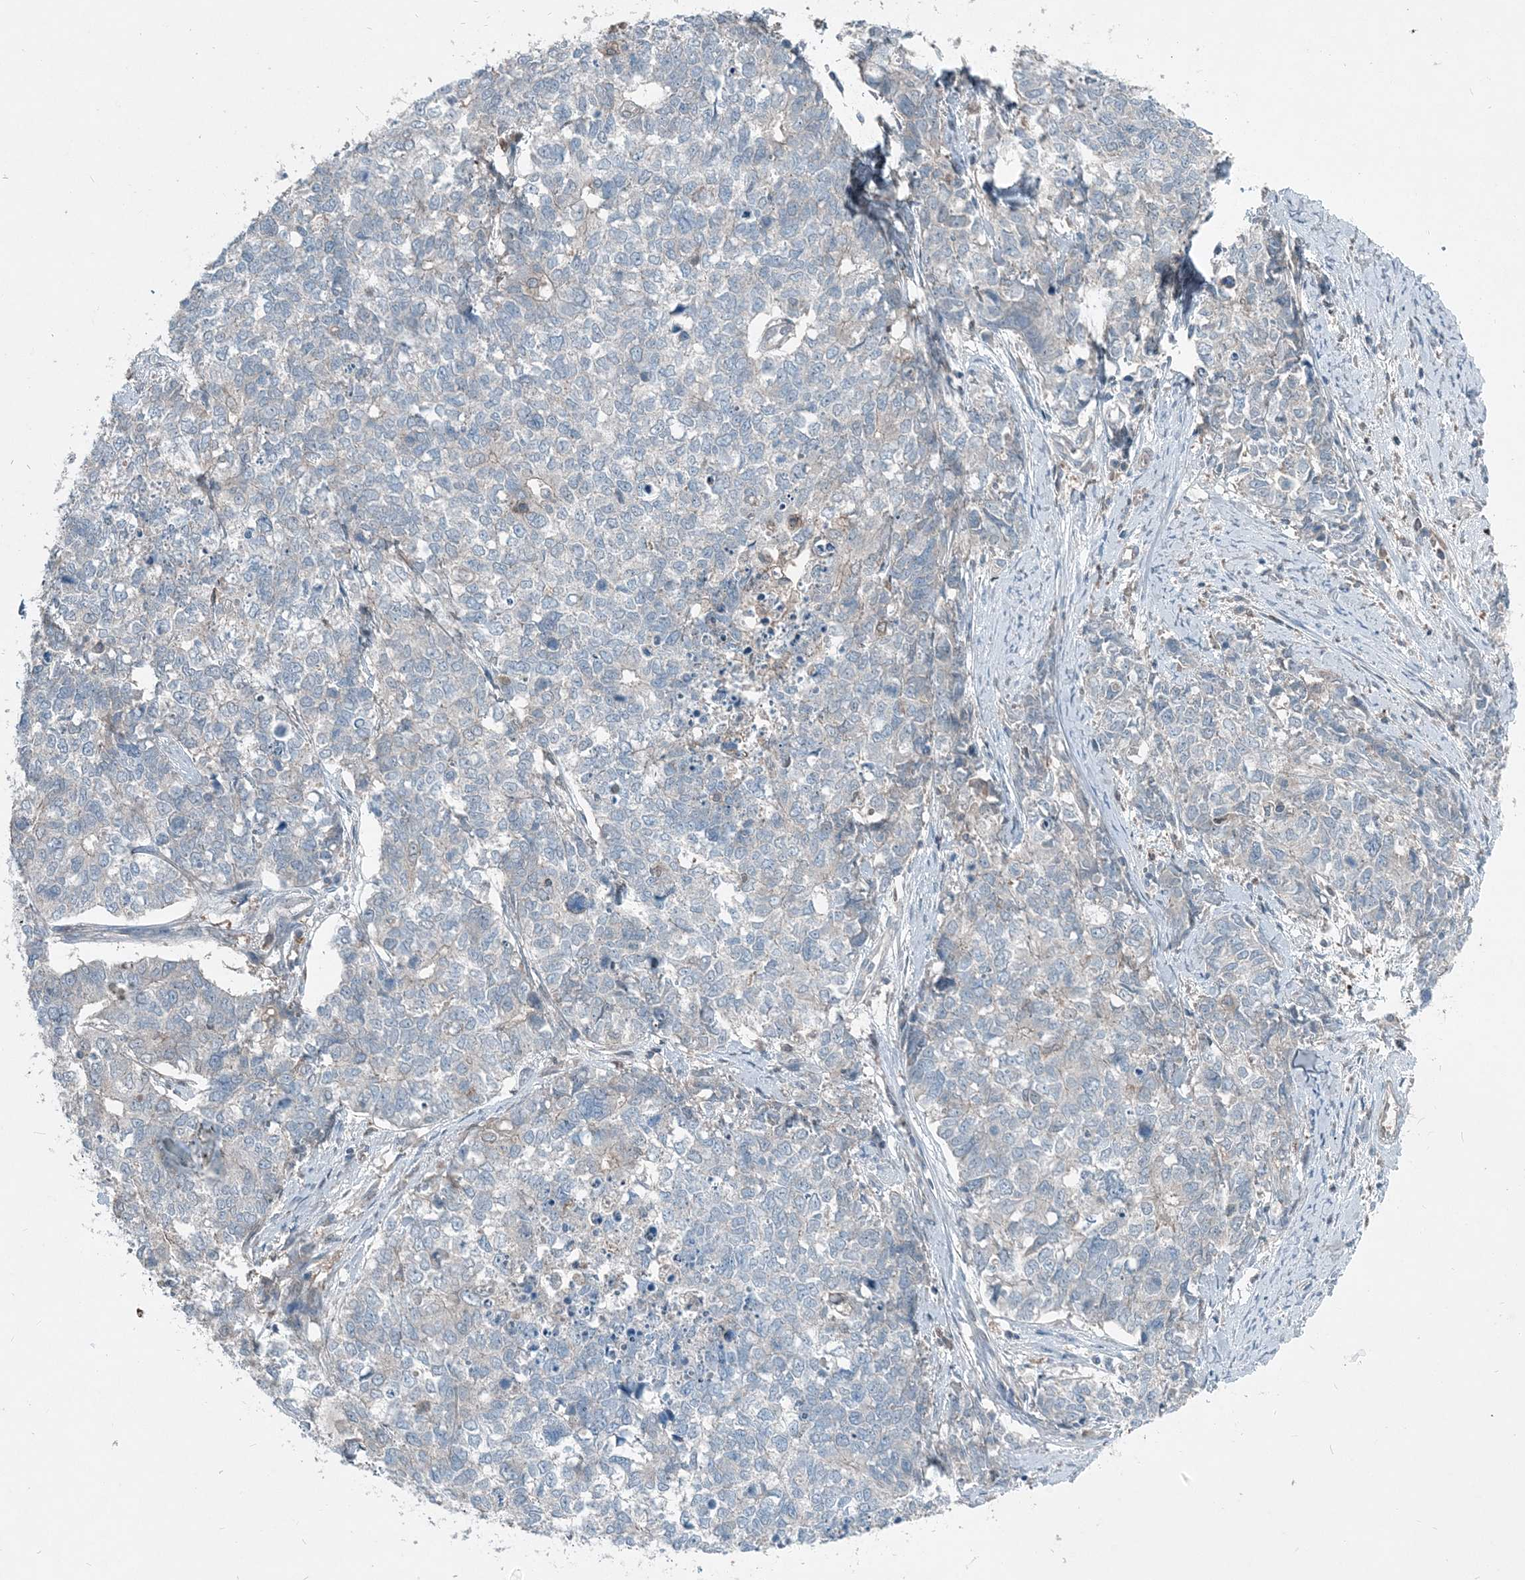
{"staining": {"intensity": "negative", "quantity": "none", "location": "none"}, "tissue": "cervical cancer", "cell_type": "Tumor cells", "image_type": "cancer", "snomed": [{"axis": "morphology", "description": "Squamous cell carcinoma, NOS"}, {"axis": "topography", "description": "Cervix"}], "caption": "This is an immunohistochemistry (IHC) histopathology image of human cervical cancer. There is no expression in tumor cells.", "gene": "ARMH1", "patient": {"sex": "female", "age": 63}}